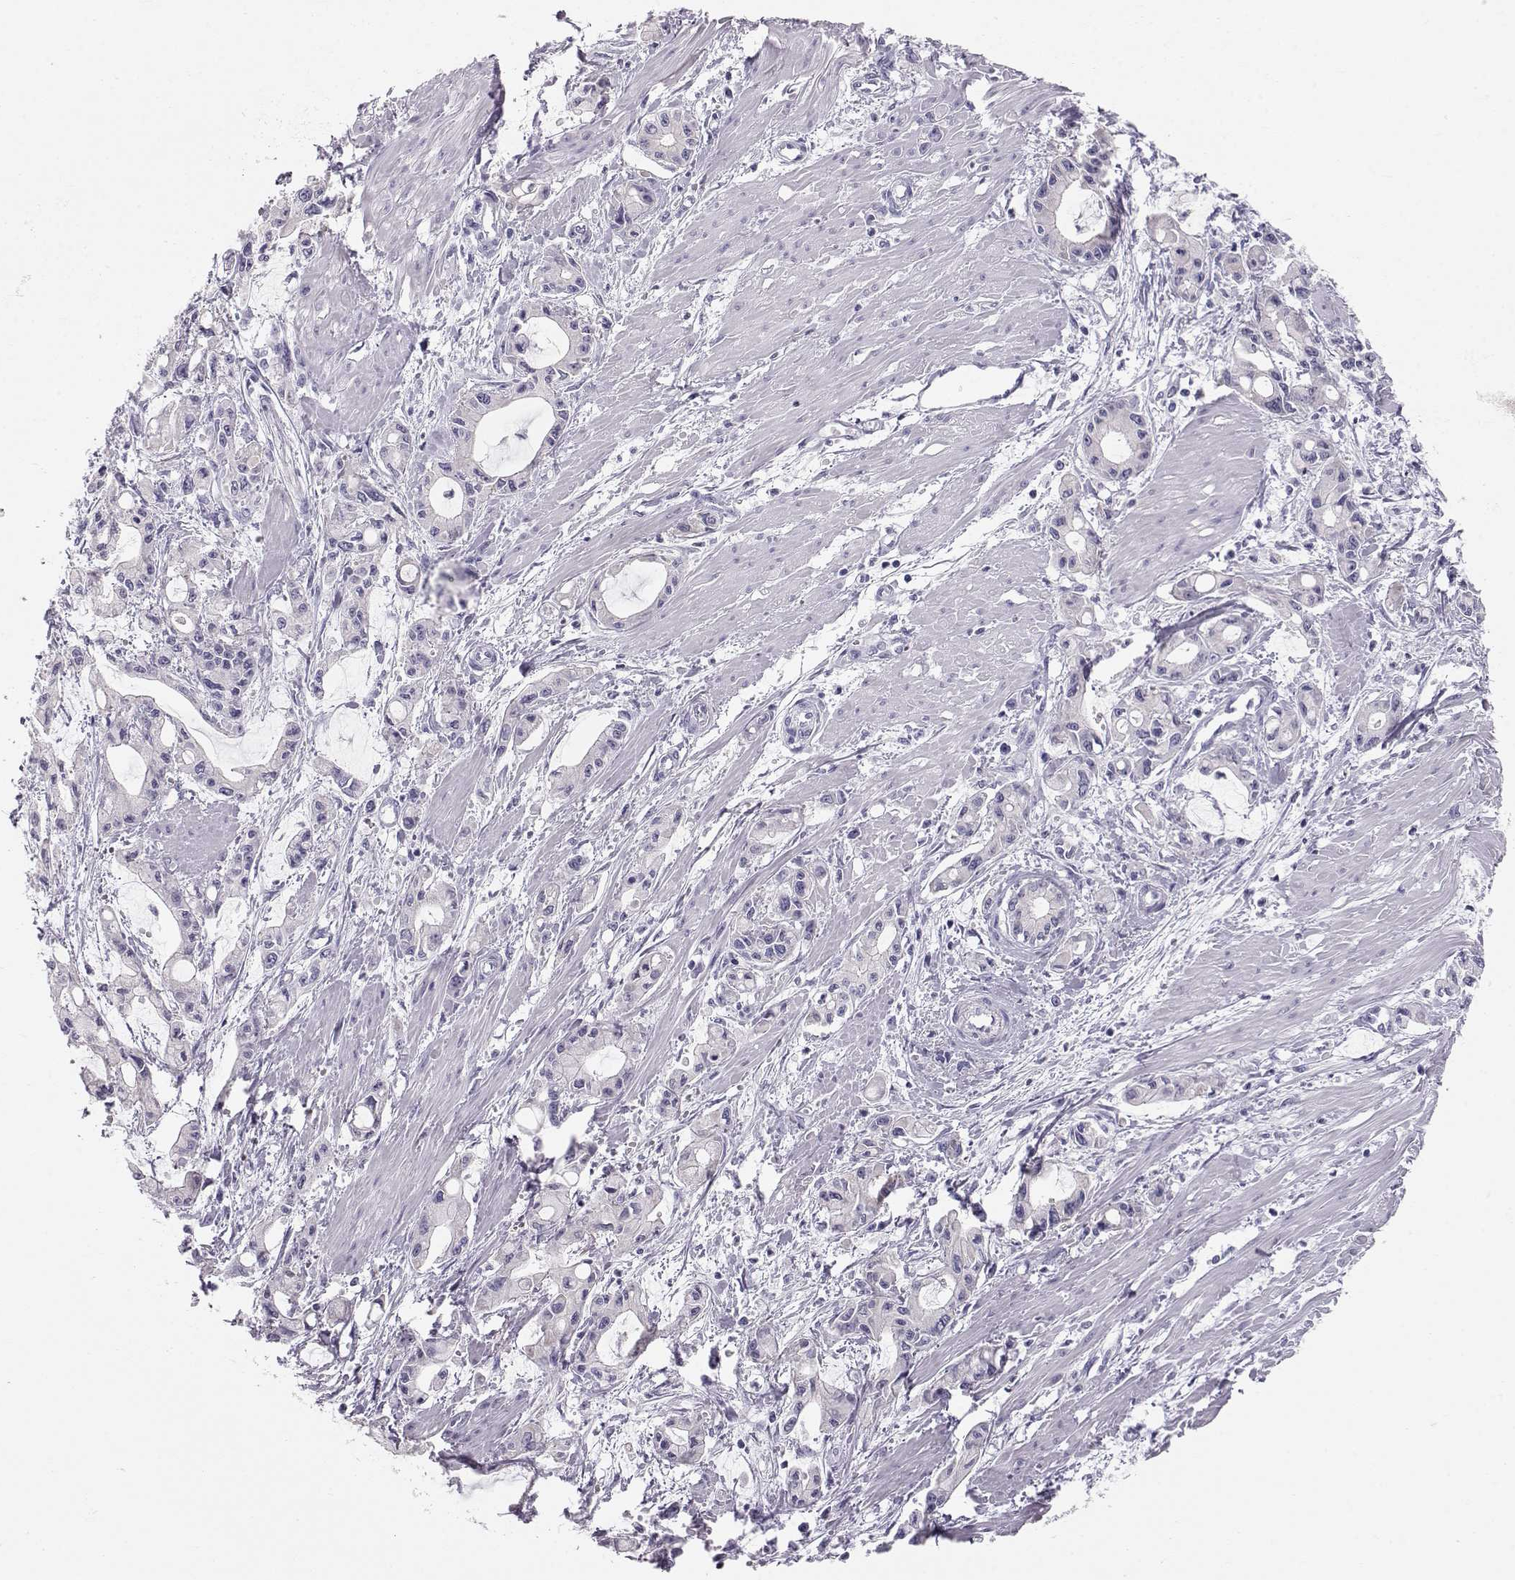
{"staining": {"intensity": "negative", "quantity": "none", "location": "none"}, "tissue": "pancreatic cancer", "cell_type": "Tumor cells", "image_type": "cancer", "snomed": [{"axis": "morphology", "description": "Adenocarcinoma, NOS"}, {"axis": "topography", "description": "Pancreas"}], "caption": "An immunohistochemistry (IHC) histopathology image of pancreatic adenocarcinoma is shown. There is no staining in tumor cells of pancreatic adenocarcinoma.", "gene": "GPR26", "patient": {"sex": "male", "age": 48}}